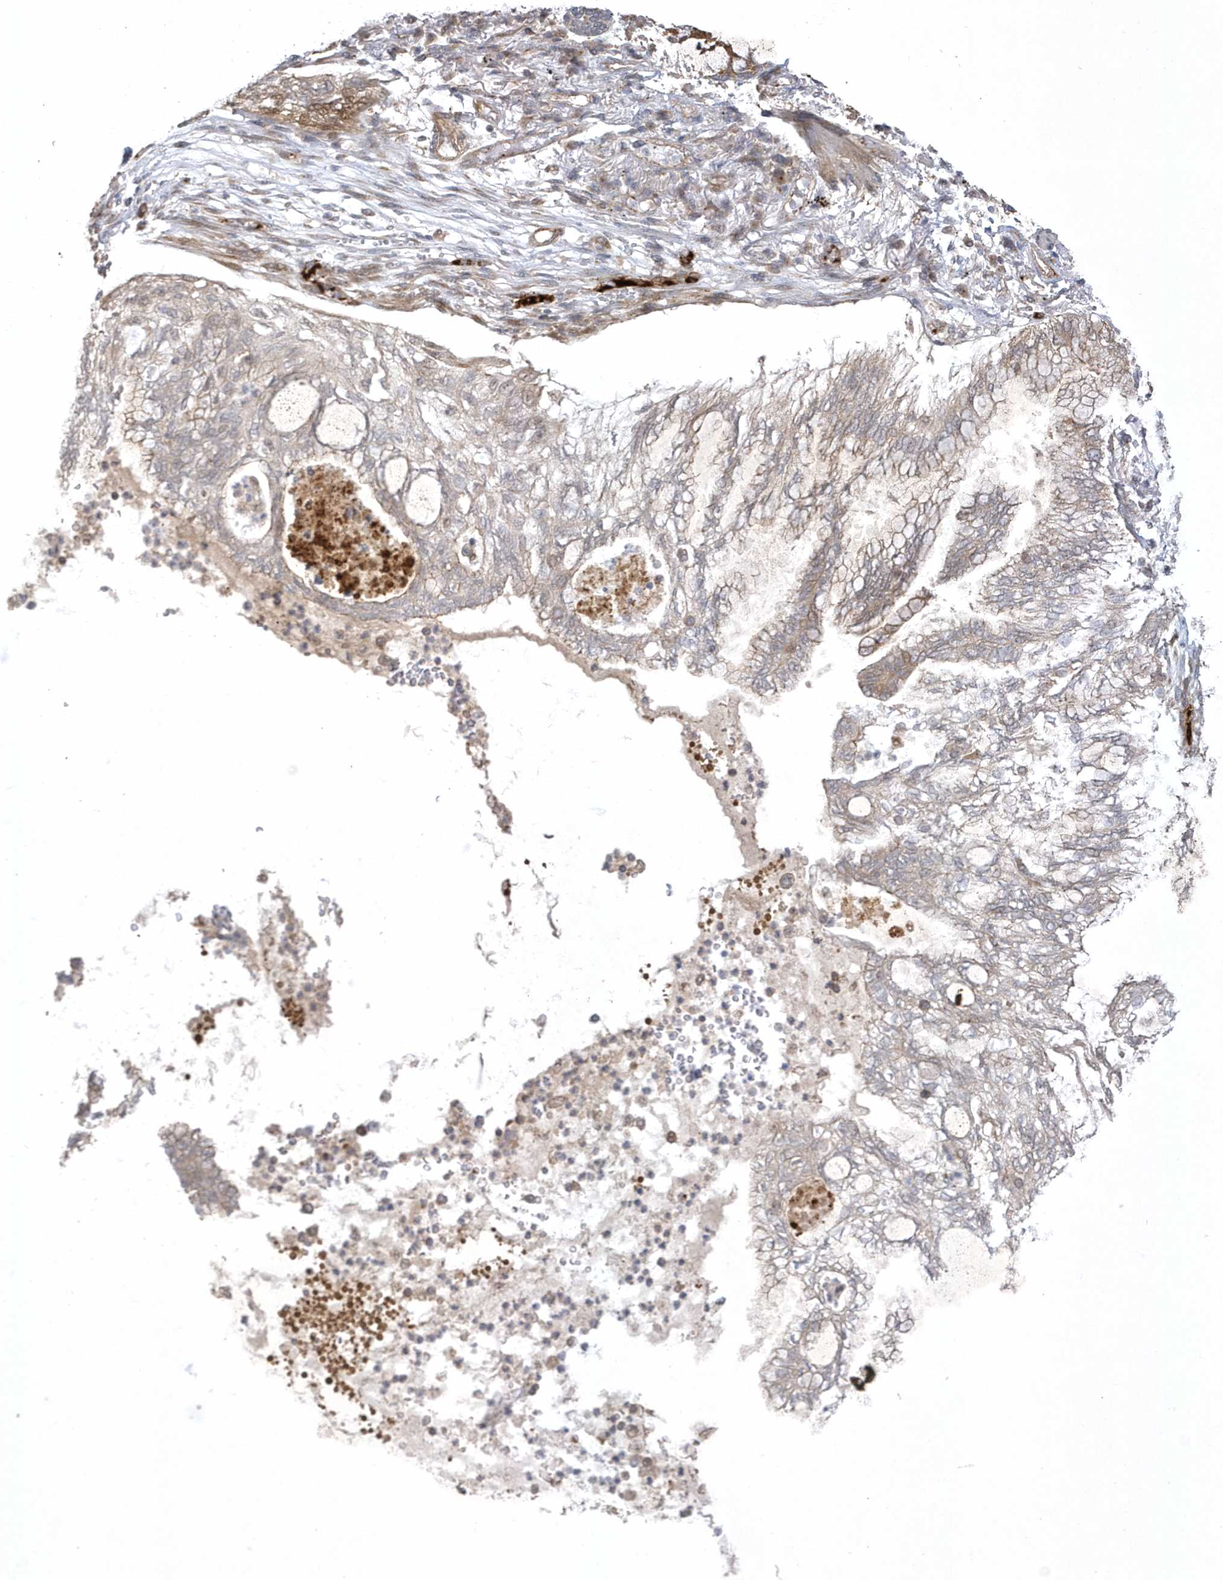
{"staining": {"intensity": "weak", "quantity": "<25%", "location": "cytoplasmic/membranous"}, "tissue": "lung cancer", "cell_type": "Tumor cells", "image_type": "cancer", "snomed": [{"axis": "morphology", "description": "Adenocarcinoma, NOS"}, {"axis": "topography", "description": "Lung"}], "caption": "DAB immunohistochemical staining of lung adenocarcinoma demonstrates no significant staining in tumor cells.", "gene": "NAF1", "patient": {"sex": "female", "age": 70}}